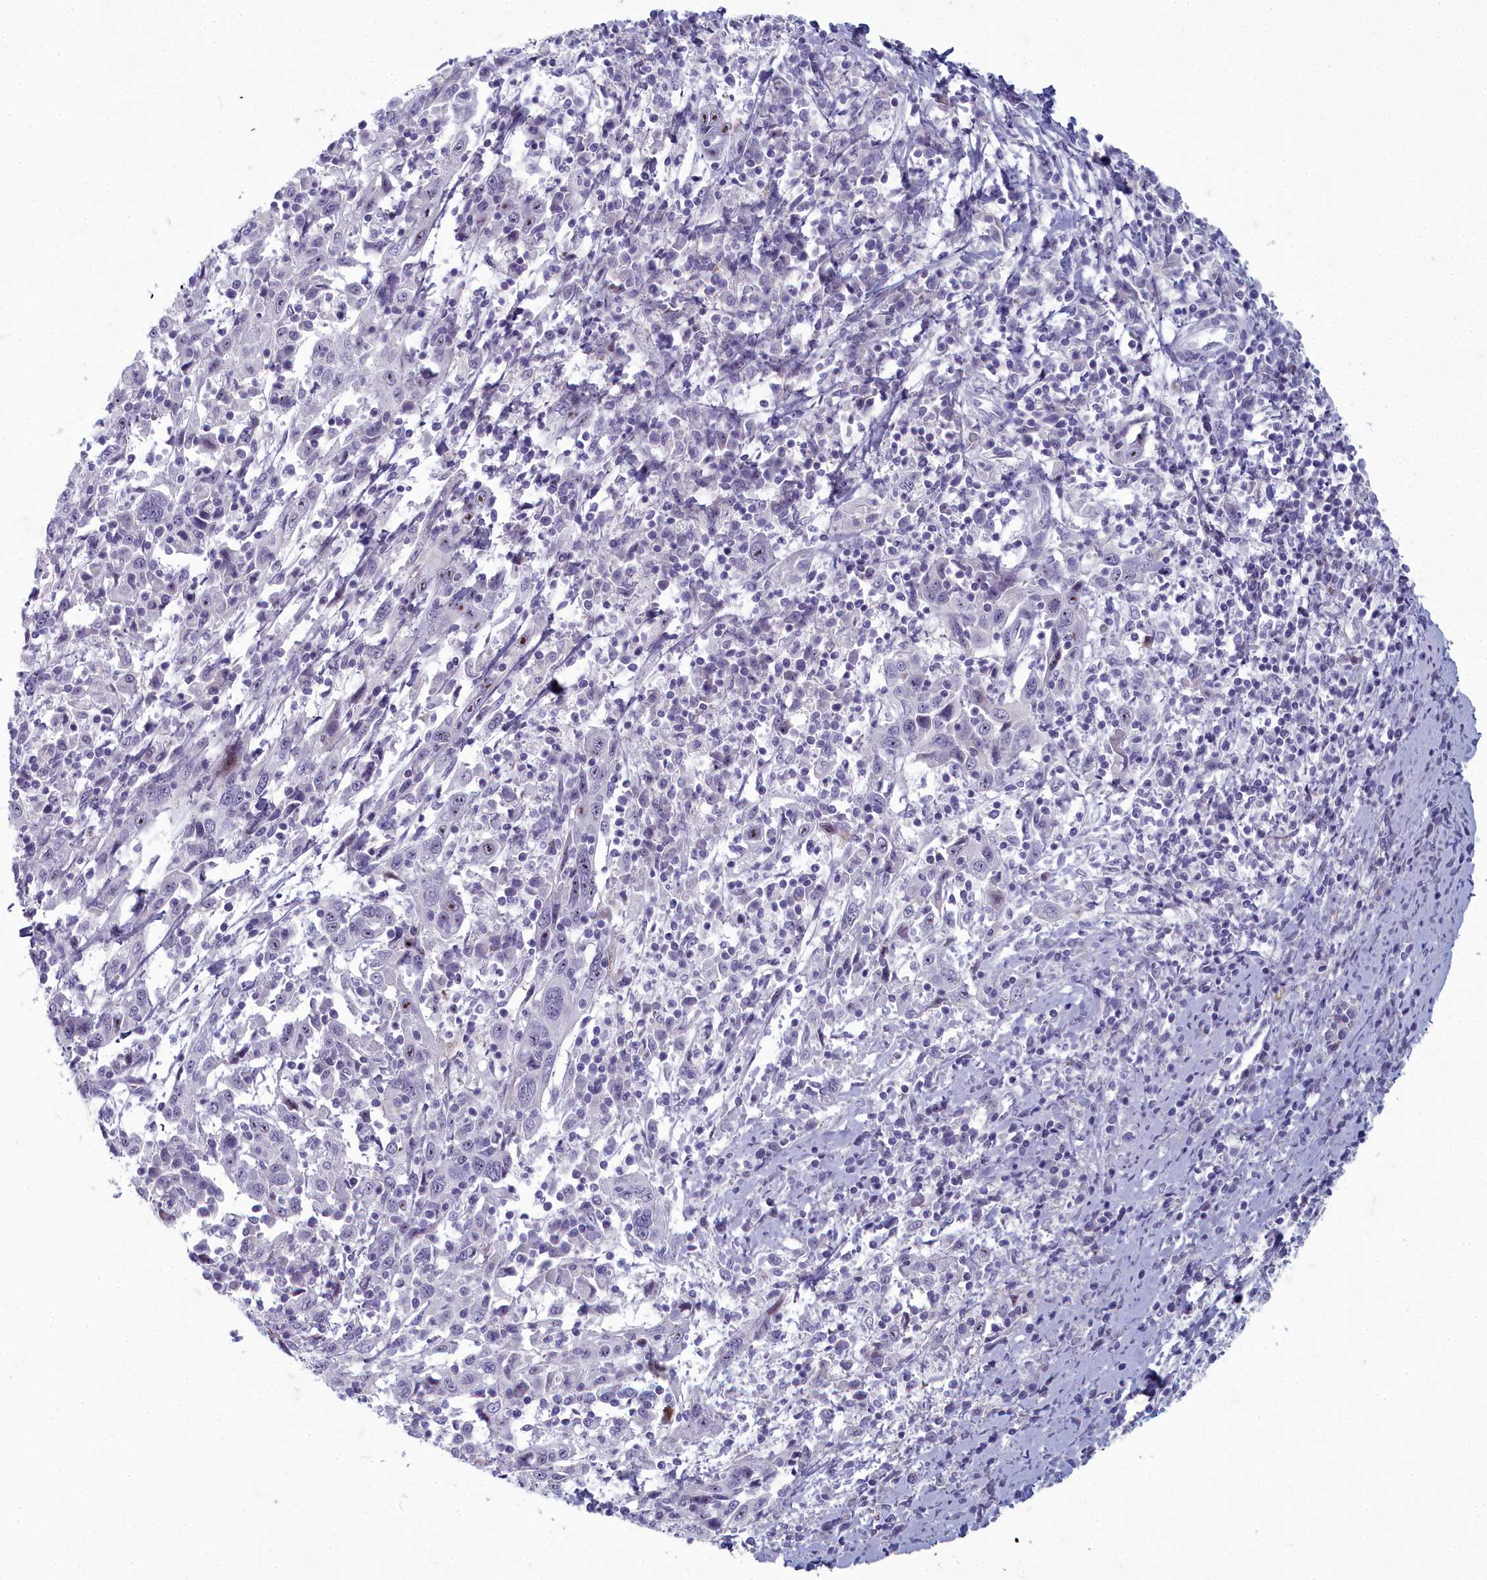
{"staining": {"intensity": "negative", "quantity": "none", "location": "none"}, "tissue": "cervical cancer", "cell_type": "Tumor cells", "image_type": "cancer", "snomed": [{"axis": "morphology", "description": "Squamous cell carcinoma, NOS"}, {"axis": "topography", "description": "Cervix"}], "caption": "Photomicrograph shows no significant protein expression in tumor cells of cervical squamous cell carcinoma.", "gene": "INSYN2A", "patient": {"sex": "female", "age": 46}}